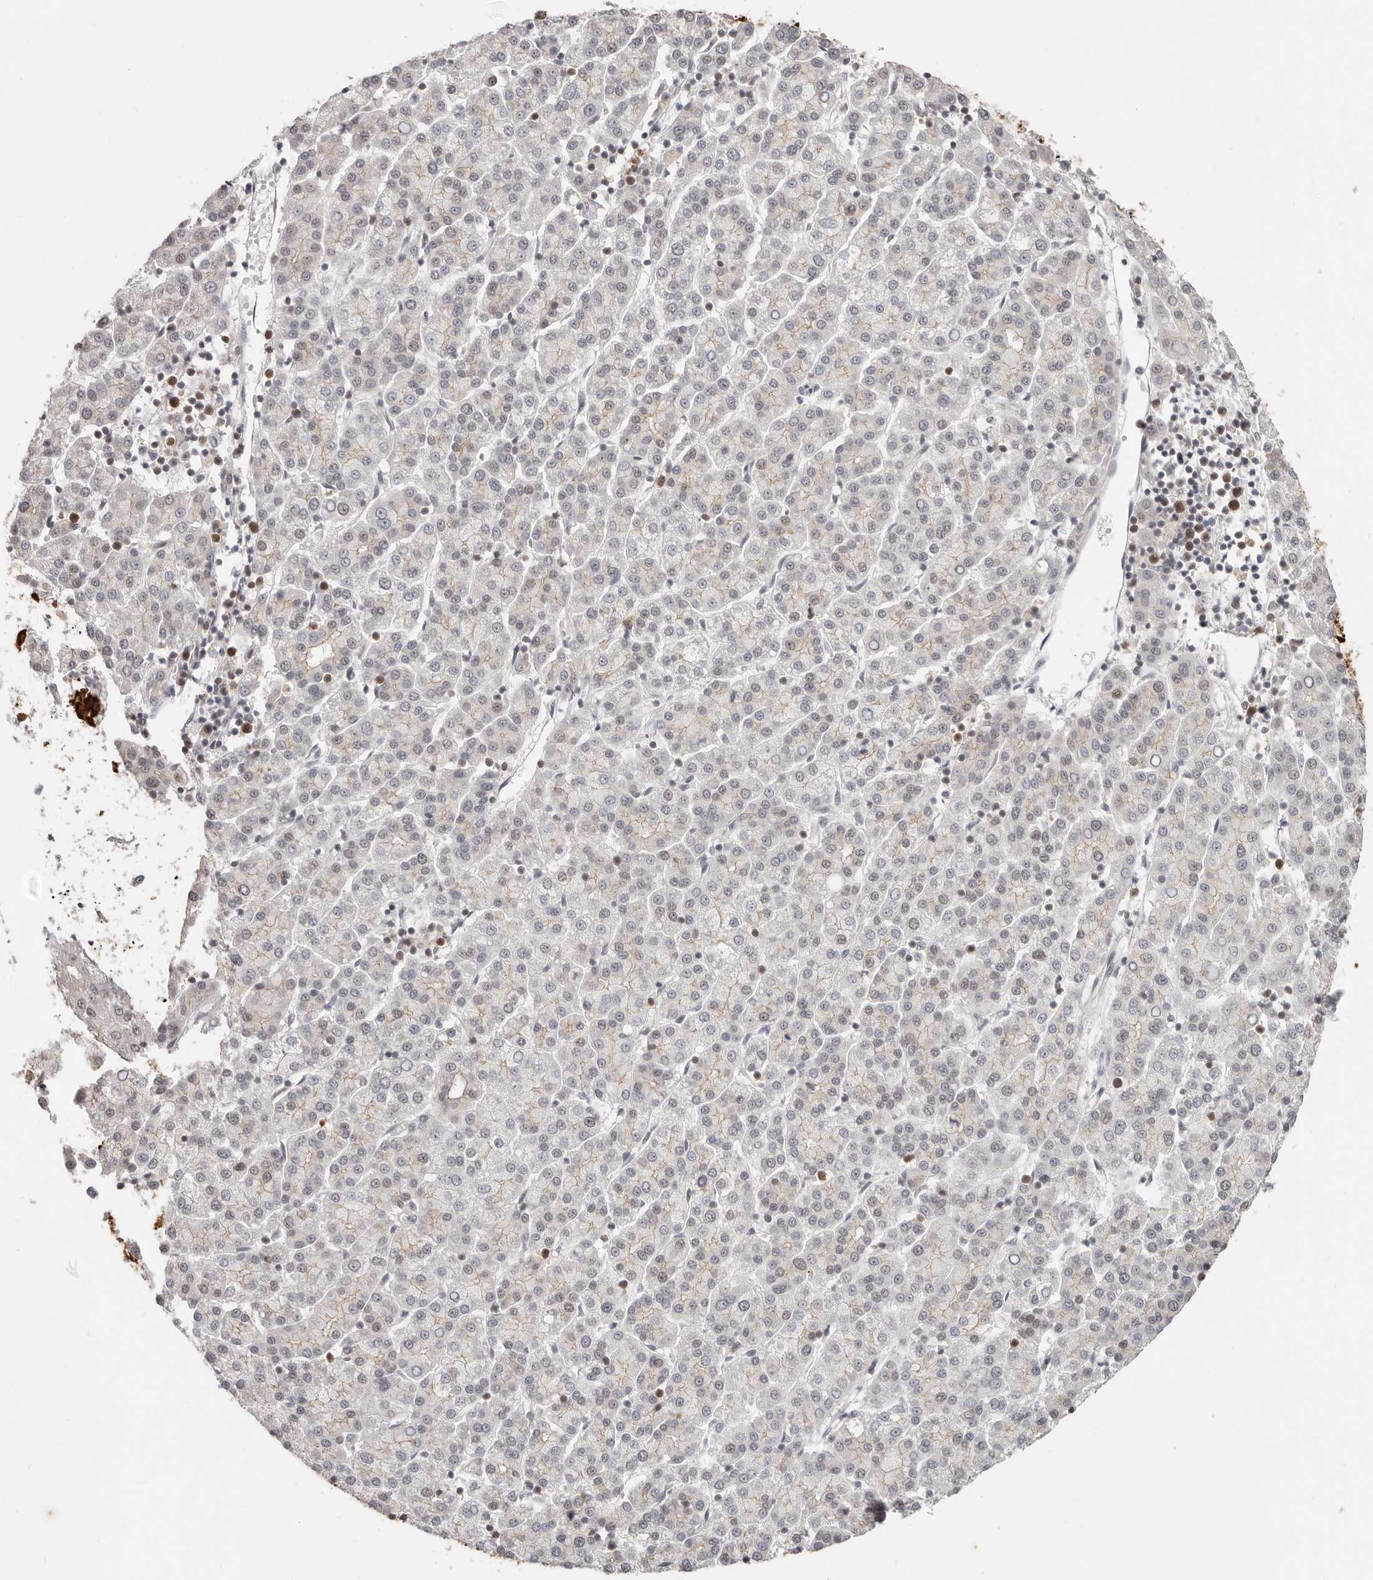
{"staining": {"intensity": "negative", "quantity": "none", "location": "none"}, "tissue": "liver cancer", "cell_type": "Tumor cells", "image_type": "cancer", "snomed": [{"axis": "morphology", "description": "Carcinoma, Hepatocellular, NOS"}, {"axis": "topography", "description": "Liver"}], "caption": "The IHC photomicrograph has no significant expression in tumor cells of hepatocellular carcinoma (liver) tissue. (DAB immunohistochemistry visualized using brightfield microscopy, high magnification).", "gene": "RFC2", "patient": {"sex": "female", "age": 58}}